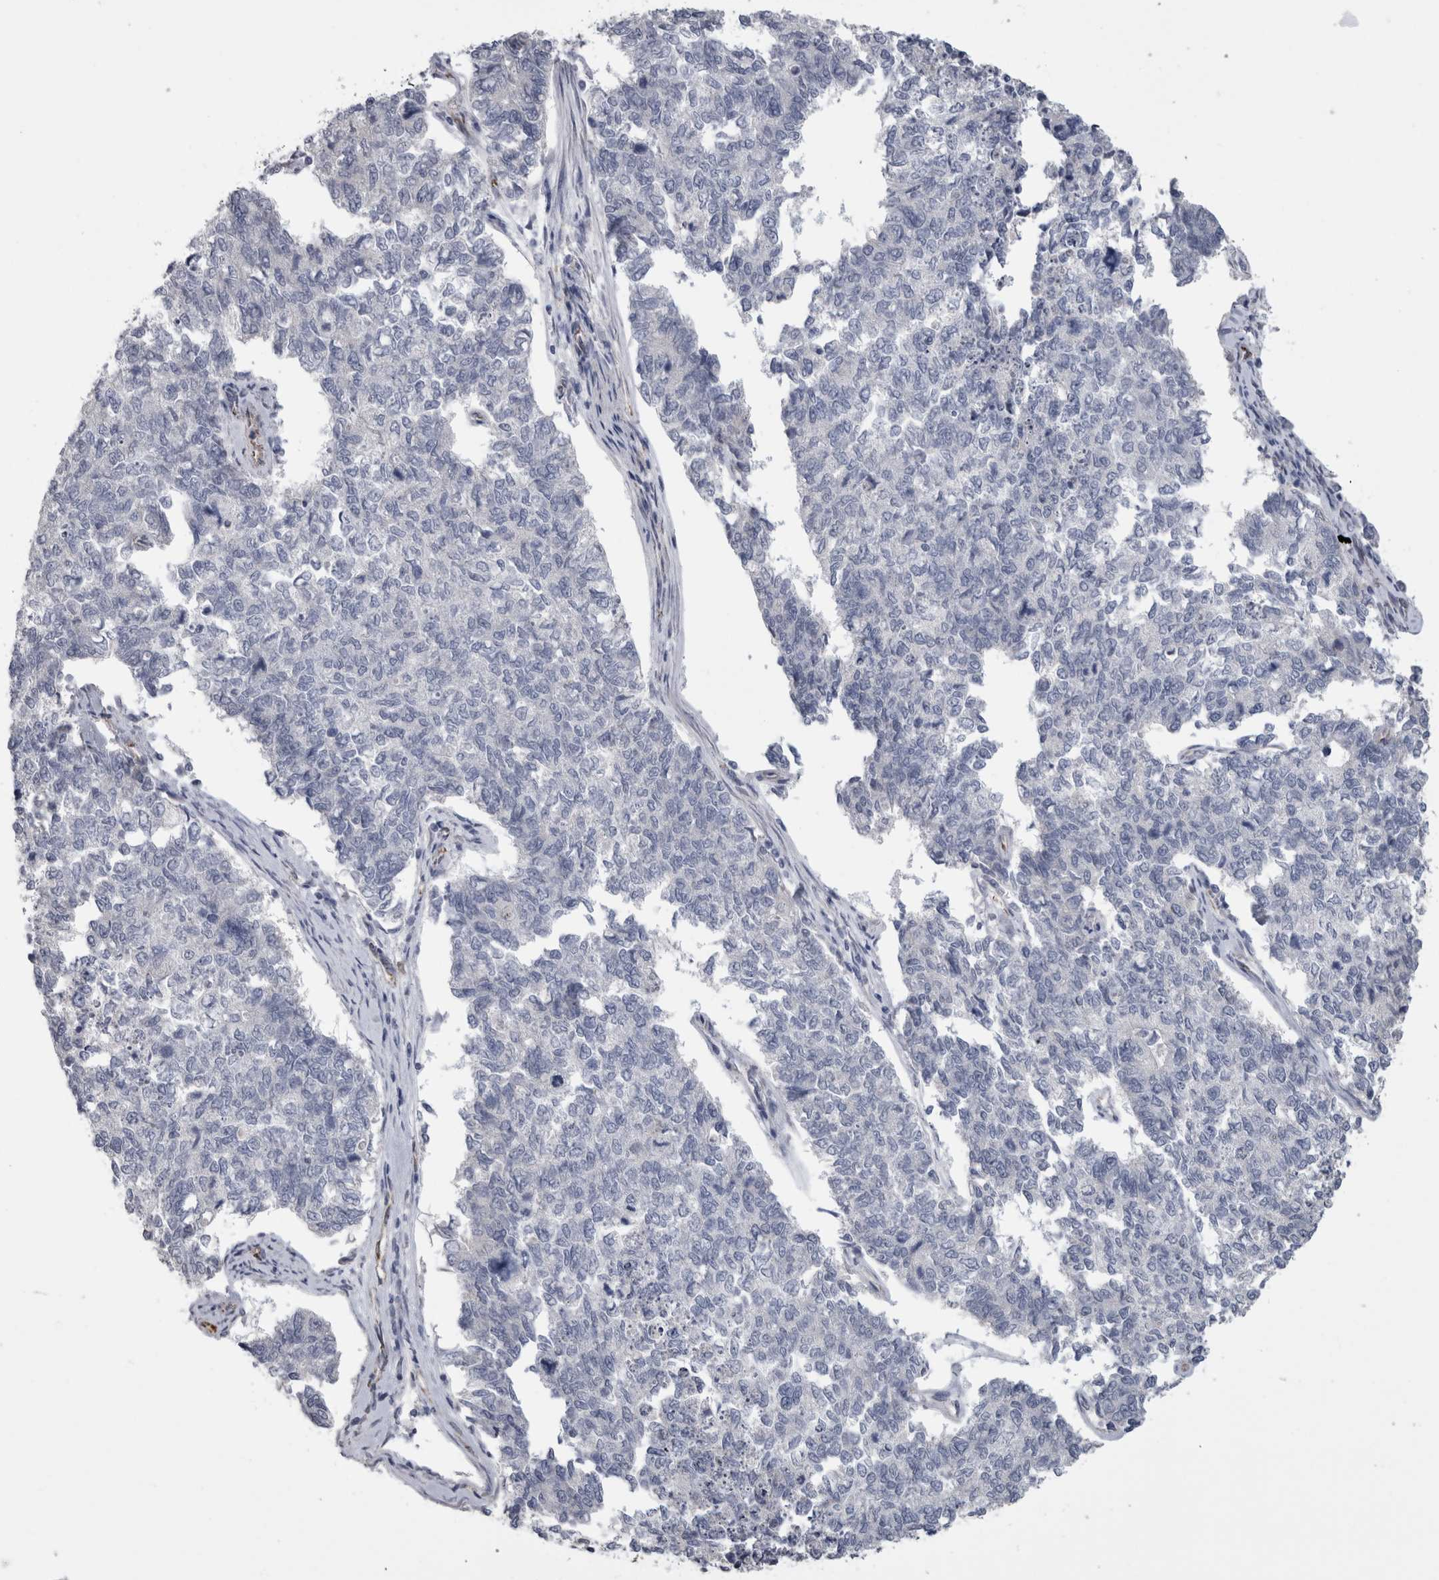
{"staining": {"intensity": "negative", "quantity": "none", "location": "none"}, "tissue": "cervical cancer", "cell_type": "Tumor cells", "image_type": "cancer", "snomed": [{"axis": "morphology", "description": "Squamous cell carcinoma, NOS"}, {"axis": "topography", "description": "Cervix"}], "caption": "Micrograph shows no significant protein expression in tumor cells of cervical squamous cell carcinoma.", "gene": "ACOT7", "patient": {"sex": "female", "age": 63}}